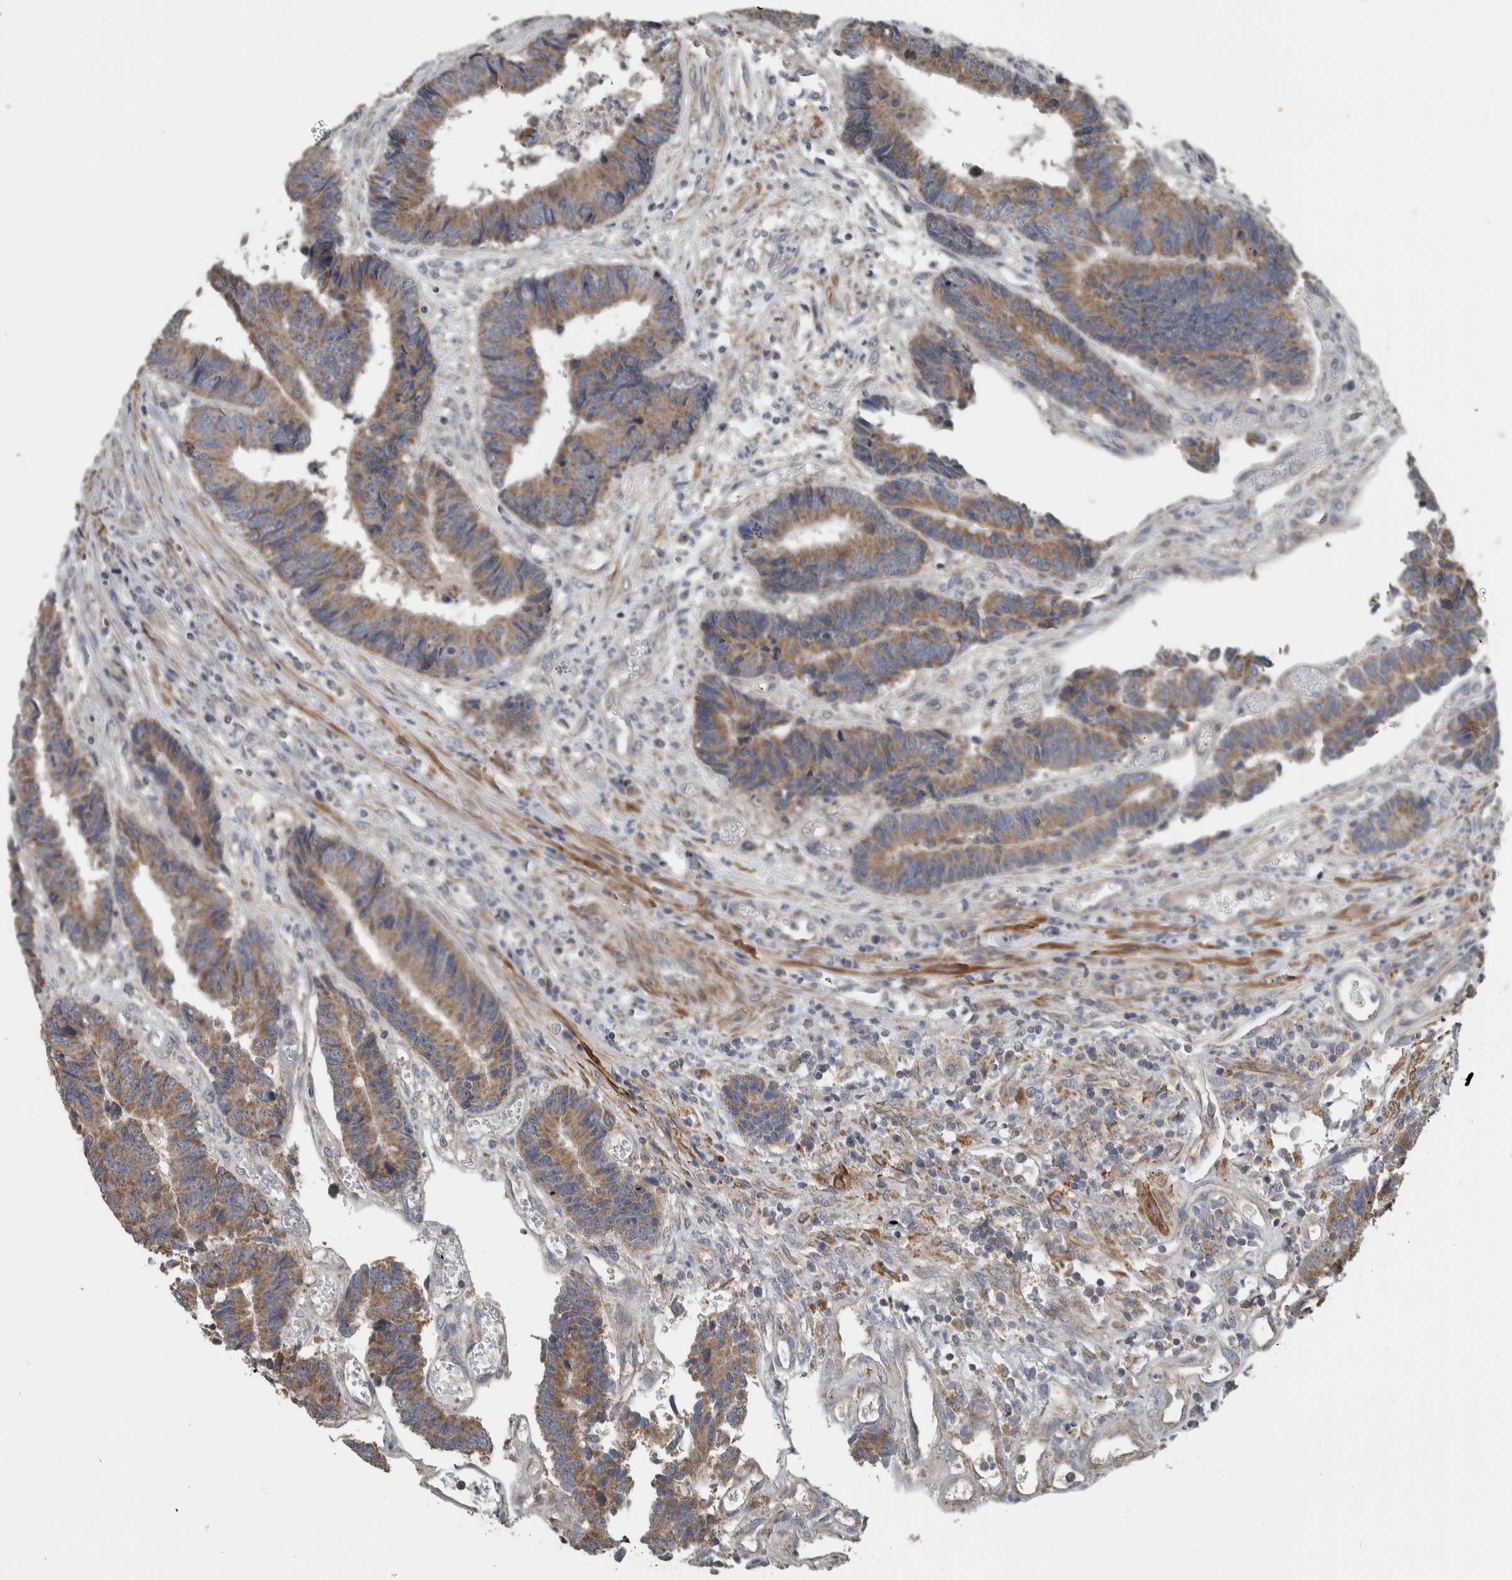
{"staining": {"intensity": "moderate", "quantity": ">75%", "location": "cytoplasmic/membranous"}, "tissue": "colorectal cancer", "cell_type": "Tumor cells", "image_type": "cancer", "snomed": [{"axis": "morphology", "description": "Adenocarcinoma, NOS"}, {"axis": "topography", "description": "Rectum"}], "caption": "Protein staining by immunohistochemistry reveals moderate cytoplasmic/membranous staining in about >75% of tumor cells in colorectal cancer (adenocarcinoma). Using DAB (brown) and hematoxylin (blue) stains, captured at high magnification using brightfield microscopy.", "gene": "ARMC1", "patient": {"sex": "male", "age": 84}}